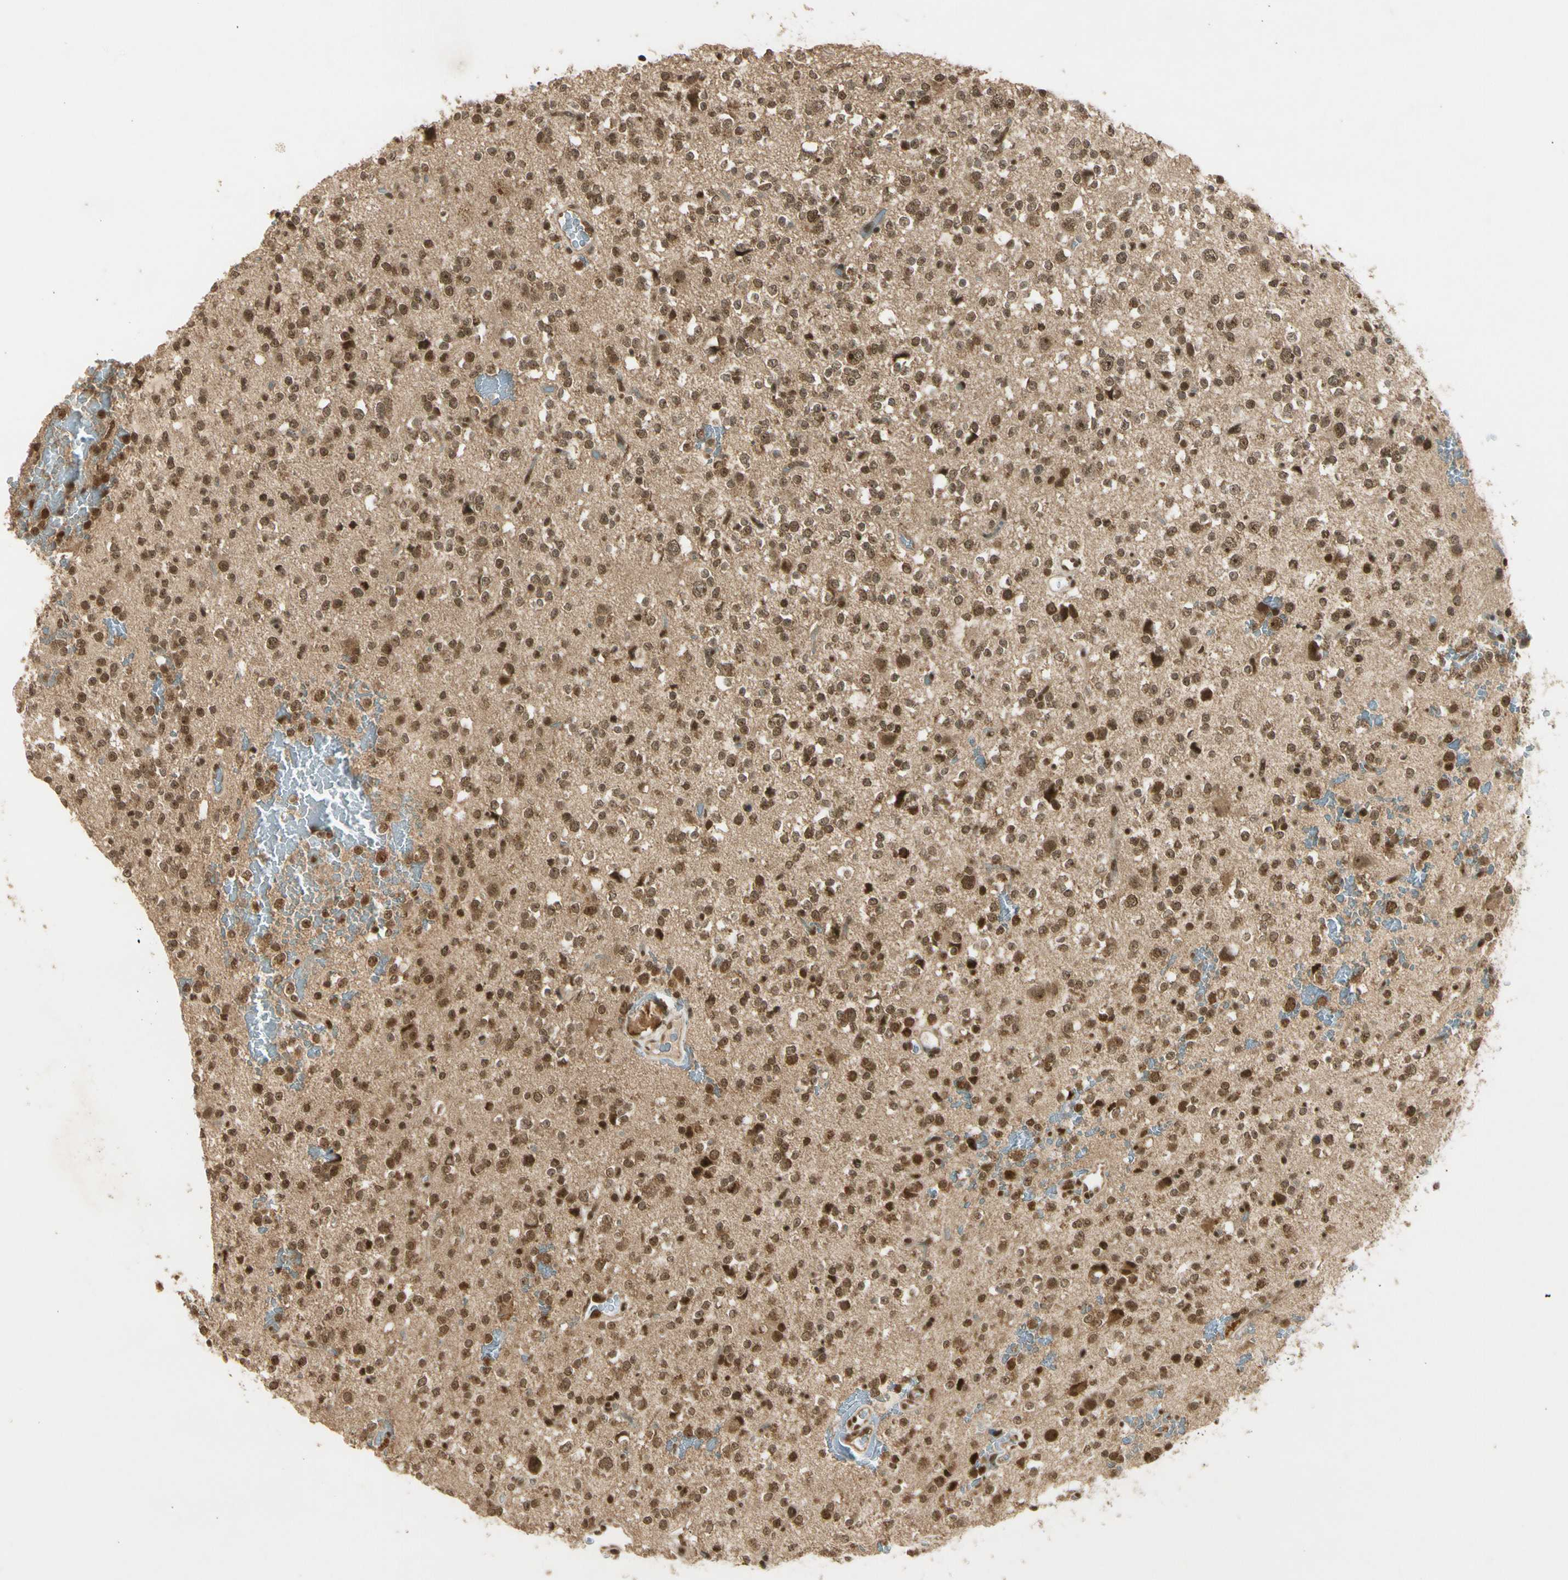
{"staining": {"intensity": "moderate", "quantity": ">75%", "location": "cytoplasmic/membranous,nuclear"}, "tissue": "glioma", "cell_type": "Tumor cells", "image_type": "cancer", "snomed": [{"axis": "morphology", "description": "Glioma, malignant, High grade"}, {"axis": "topography", "description": "Brain"}], "caption": "Immunohistochemistry of human glioma demonstrates medium levels of moderate cytoplasmic/membranous and nuclear positivity in about >75% of tumor cells.", "gene": "ZNF135", "patient": {"sex": "male", "age": 47}}